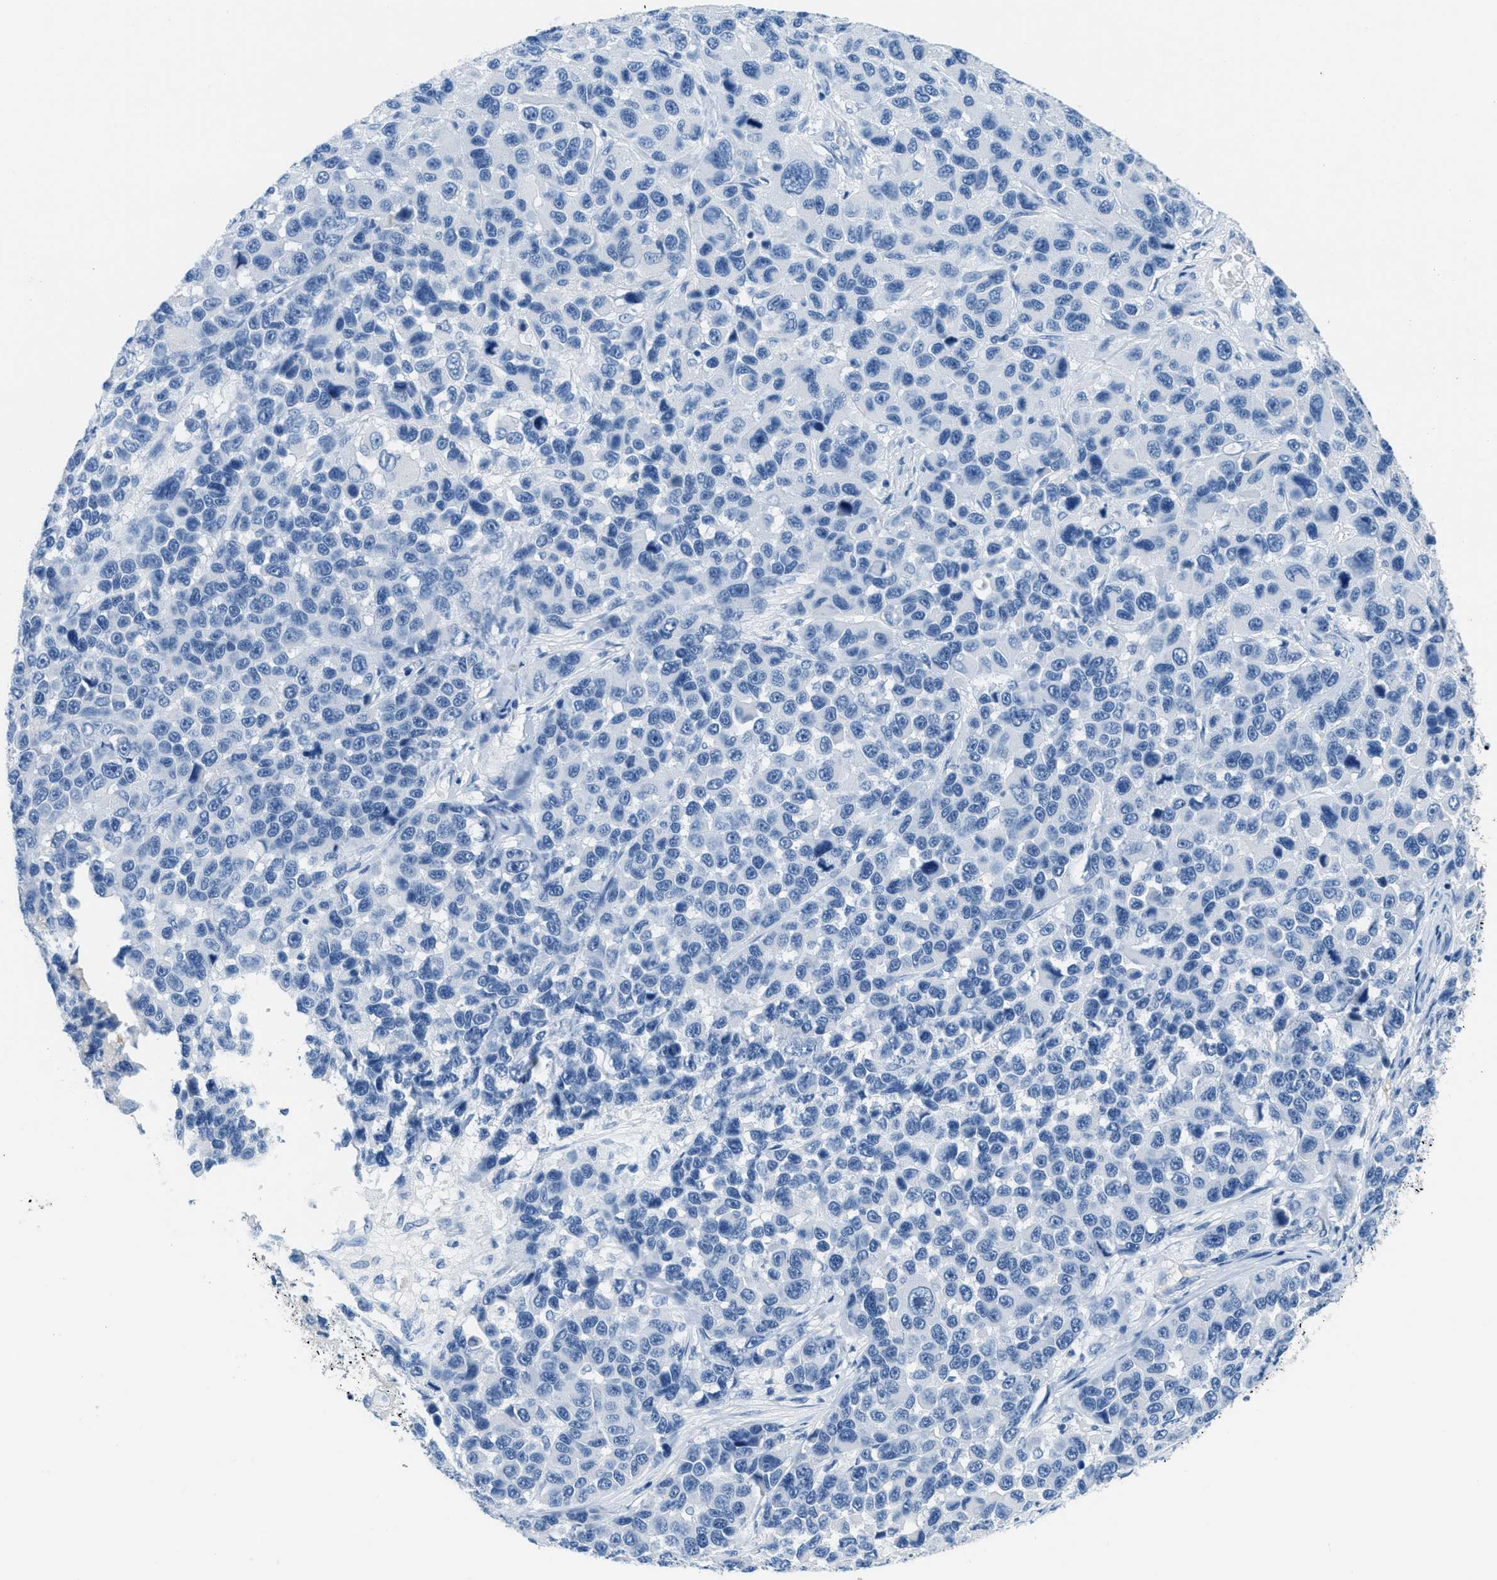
{"staining": {"intensity": "negative", "quantity": "none", "location": "none"}, "tissue": "melanoma", "cell_type": "Tumor cells", "image_type": "cancer", "snomed": [{"axis": "morphology", "description": "Malignant melanoma, NOS"}, {"axis": "topography", "description": "Skin"}], "caption": "This micrograph is of malignant melanoma stained with immunohistochemistry (IHC) to label a protein in brown with the nuclei are counter-stained blue. There is no expression in tumor cells.", "gene": "MGARP", "patient": {"sex": "male", "age": 53}}